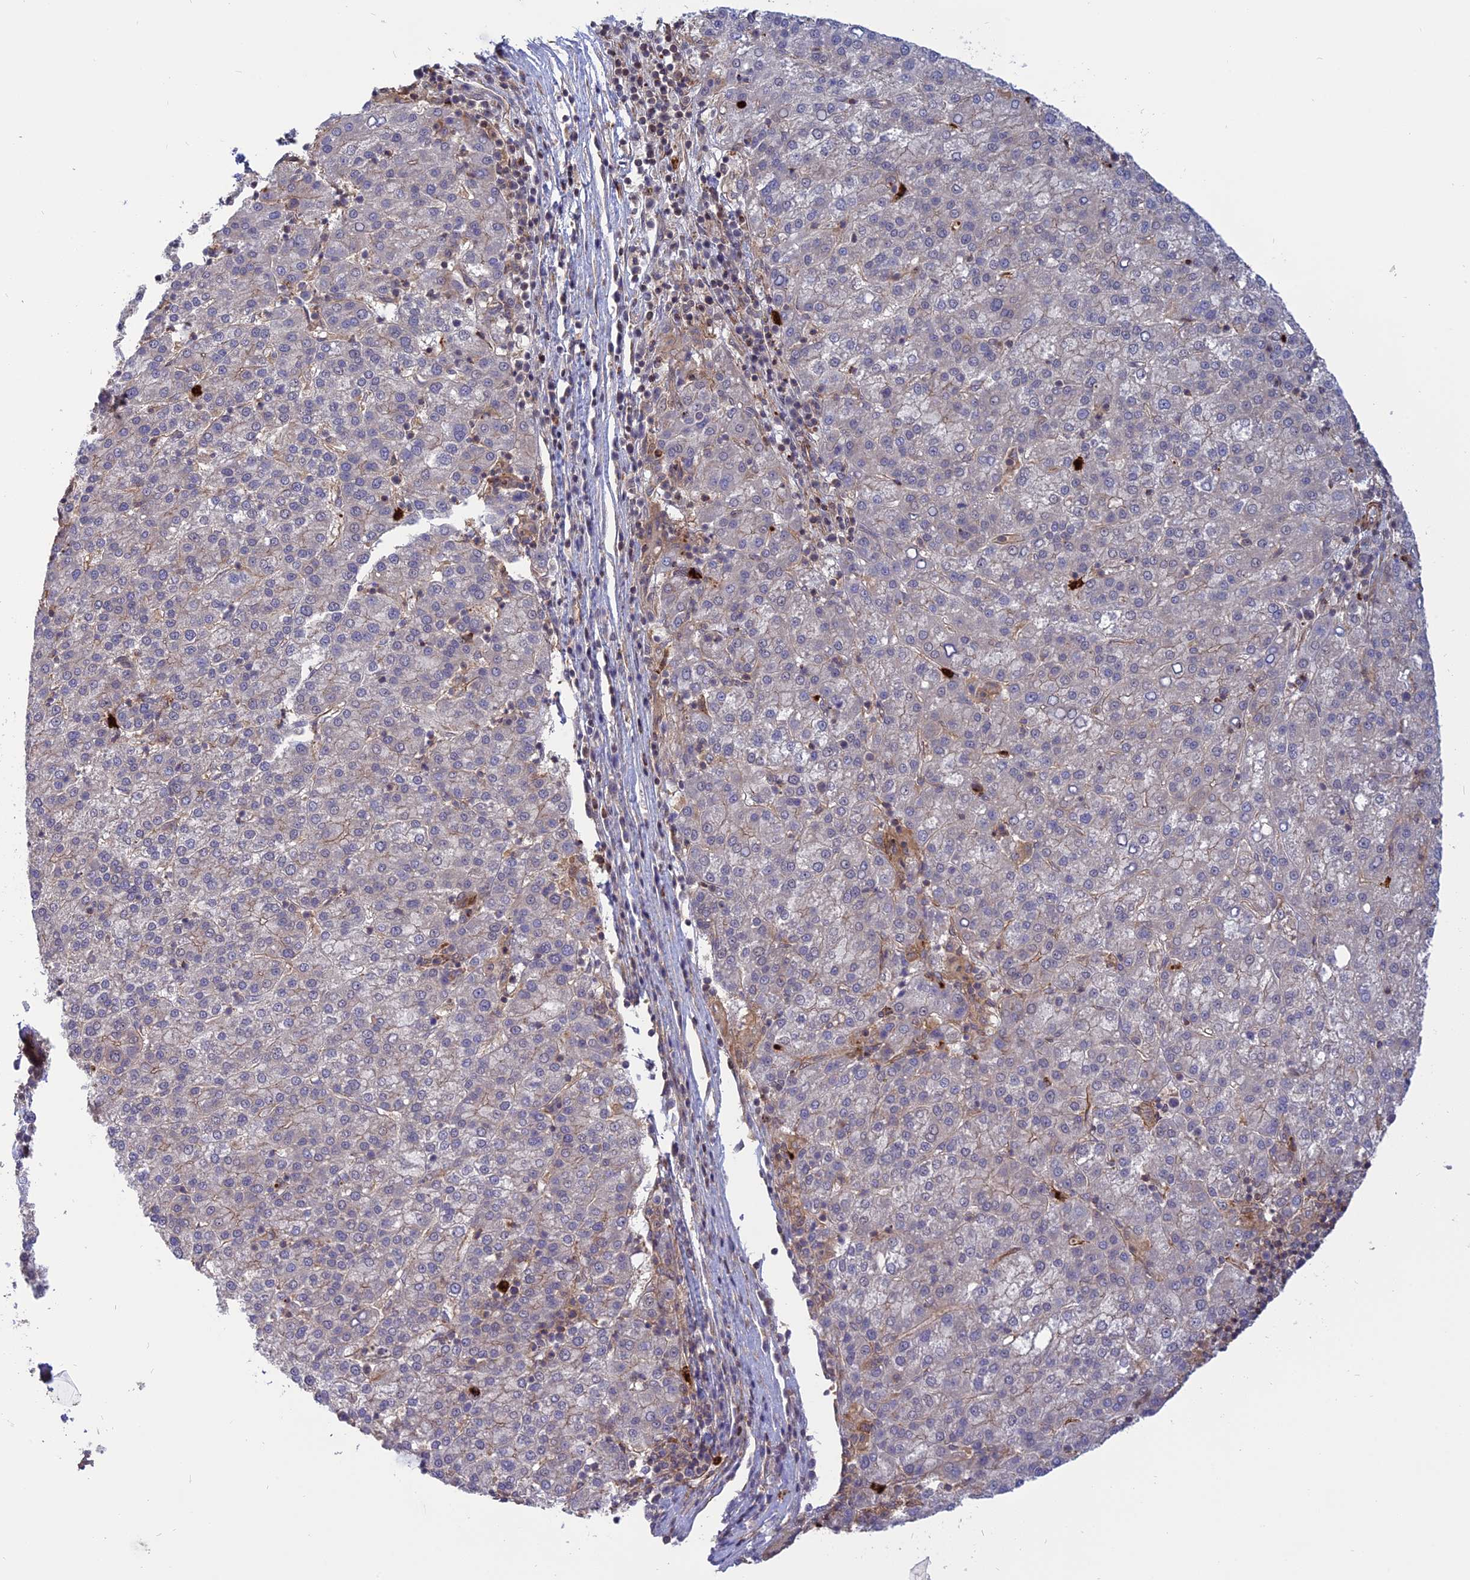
{"staining": {"intensity": "negative", "quantity": "none", "location": "none"}, "tissue": "liver cancer", "cell_type": "Tumor cells", "image_type": "cancer", "snomed": [{"axis": "morphology", "description": "Carcinoma, Hepatocellular, NOS"}, {"axis": "topography", "description": "Liver"}], "caption": "Tumor cells show no significant expression in liver cancer.", "gene": "PHLDB3", "patient": {"sex": "female", "age": 58}}